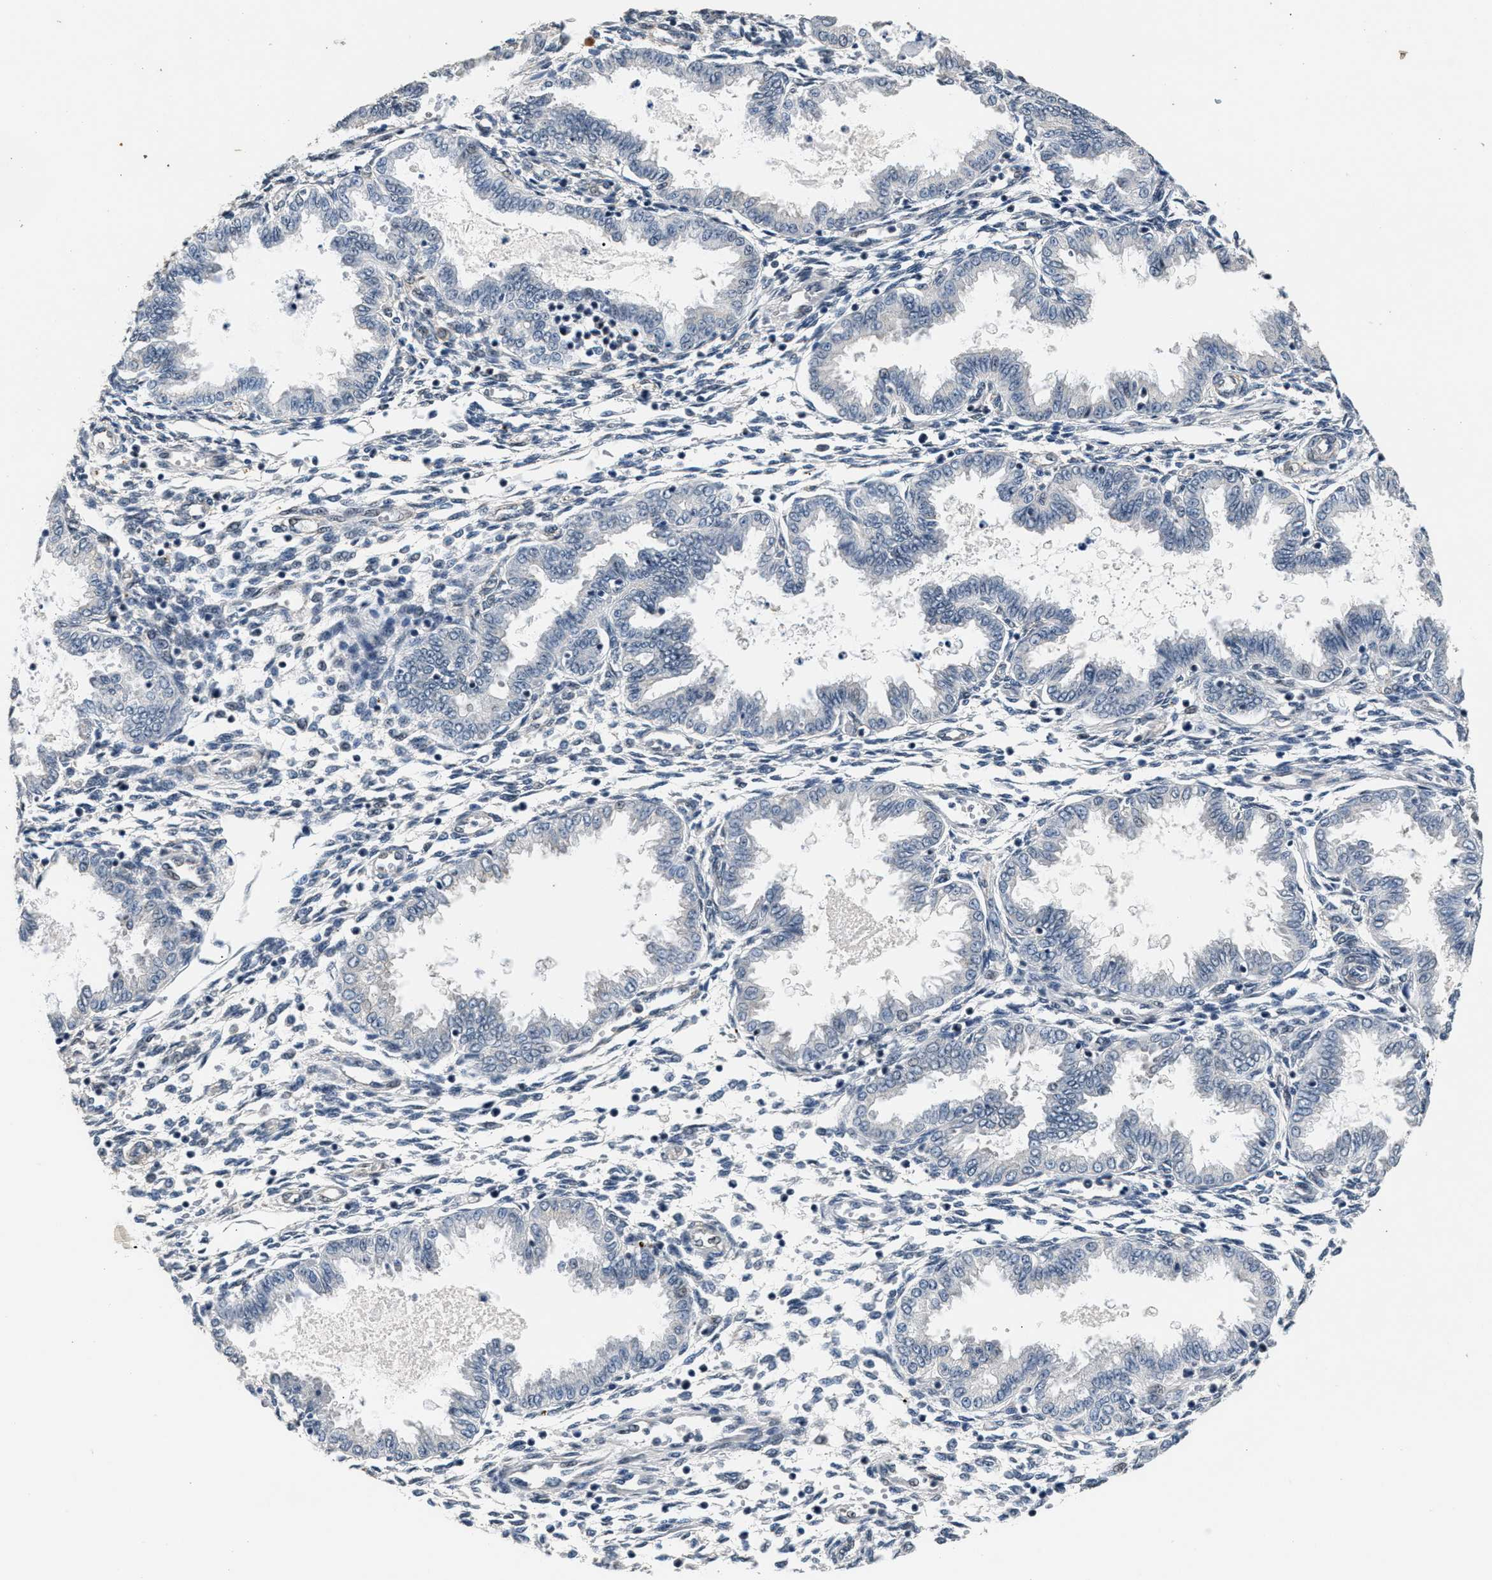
{"staining": {"intensity": "weak", "quantity": "<25%", "location": "nuclear"}, "tissue": "endometrium", "cell_type": "Cells in endometrial stroma", "image_type": "normal", "snomed": [{"axis": "morphology", "description": "Normal tissue, NOS"}, {"axis": "topography", "description": "Endometrium"}], "caption": "This image is of benign endometrium stained with IHC to label a protein in brown with the nuclei are counter-stained blue. There is no expression in cells in endometrial stroma.", "gene": "RBM33", "patient": {"sex": "female", "age": 33}}